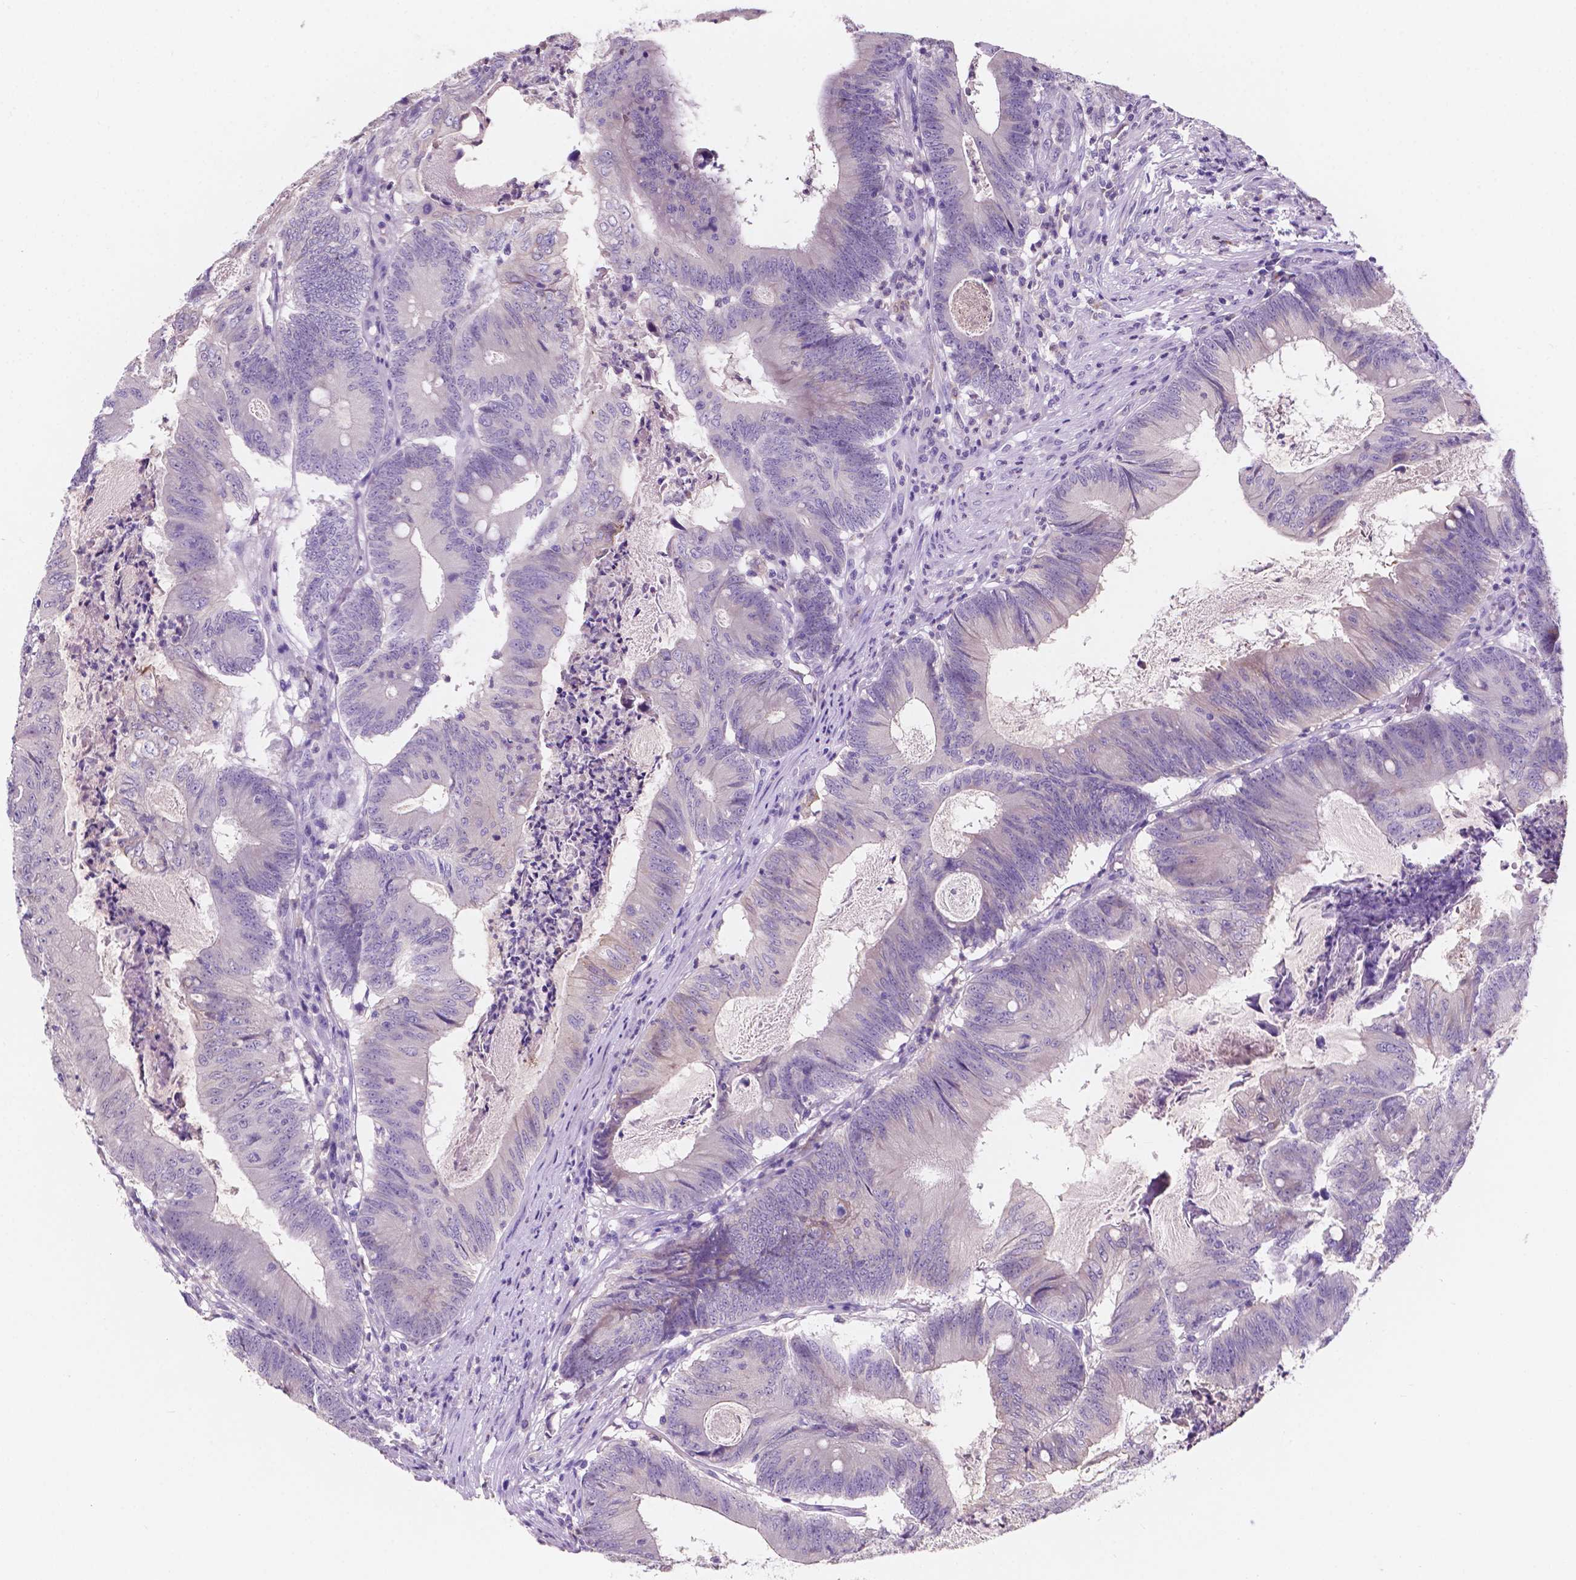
{"staining": {"intensity": "negative", "quantity": "none", "location": "none"}, "tissue": "colorectal cancer", "cell_type": "Tumor cells", "image_type": "cancer", "snomed": [{"axis": "morphology", "description": "Adenocarcinoma, NOS"}, {"axis": "topography", "description": "Colon"}], "caption": "Micrograph shows no protein positivity in tumor cells of colorectal cancer tissue.", "gene": "IREB2", "patient": {"sex": "female", "age": 70}}